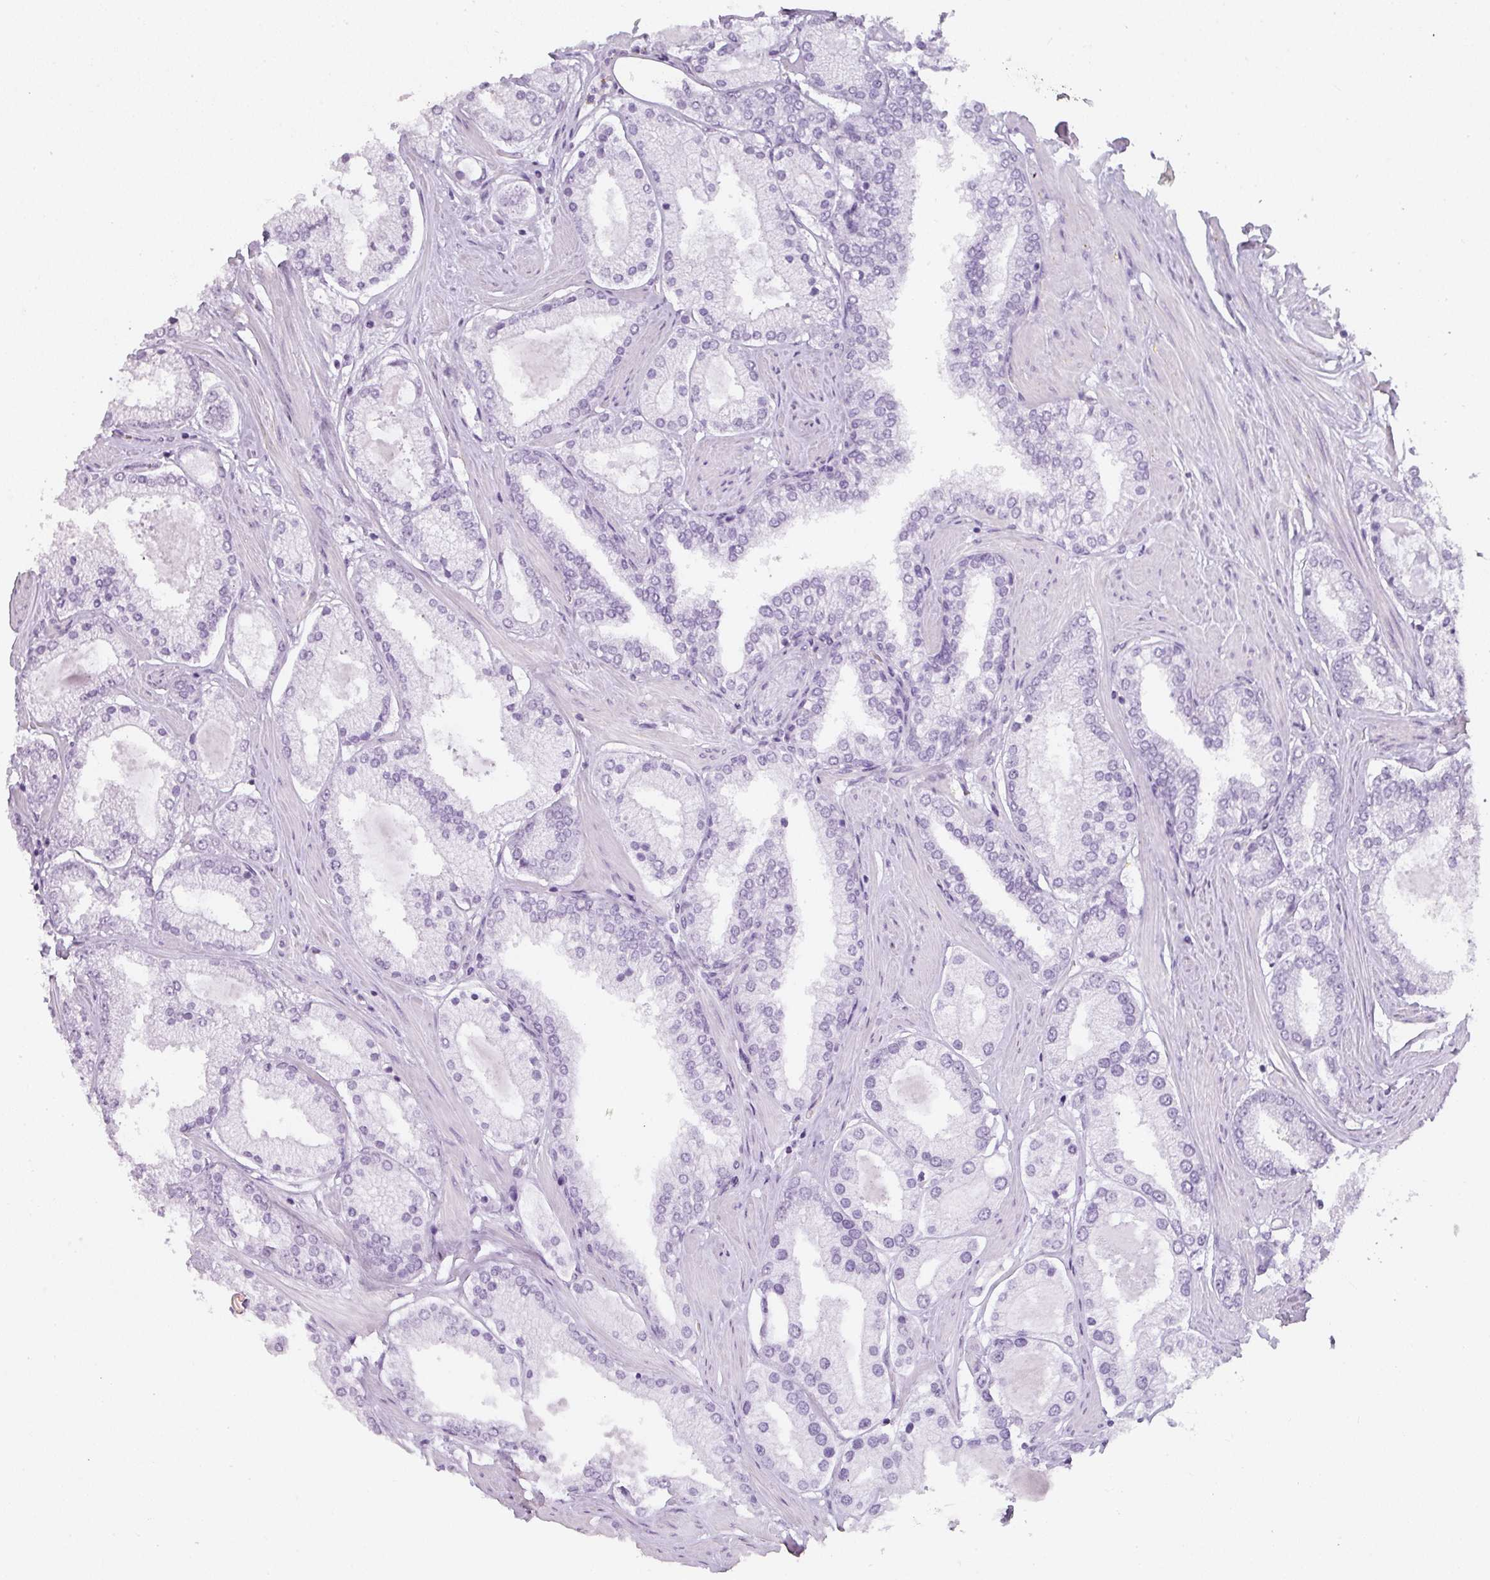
{"staining": {"intensity": "negative", "quantity": "none", "location": "none"}, "tissue": "prostate cancer", "cell_type": "Tumor cells", "image_type": "cancer", "snomed": [{"axis": "morphology", "description": "Adenocarcinoma, Low grade"}, {"axis": "topography", "description": "Prostate"}], "caption": "IHC of prostate low-grade adenocarcinoma shows no expression in tumor cells. Nuclei are stained in blue.", "gene": "TMEM42", "patient": {"sex": "male", "age": 42}}